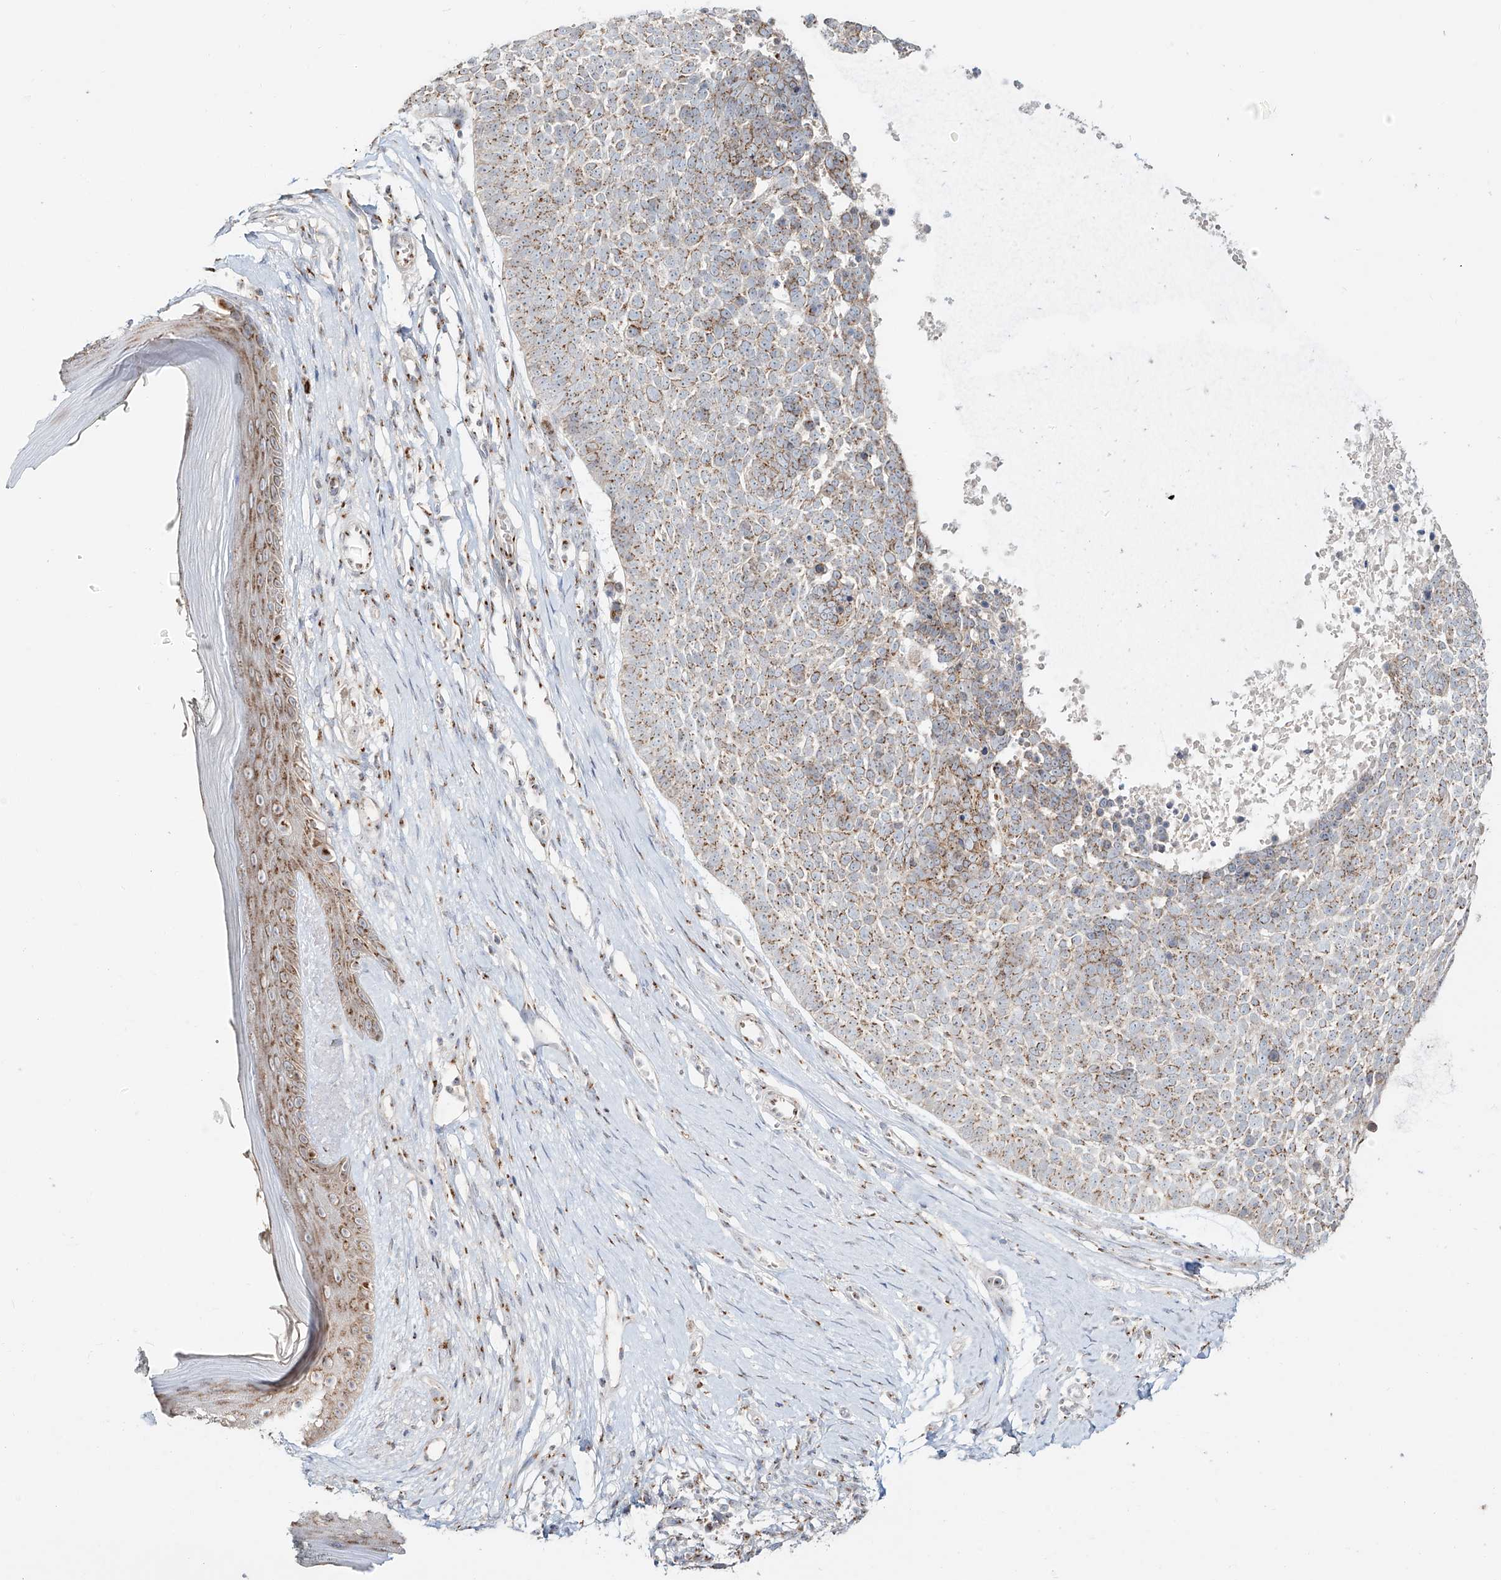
{"staining": {"intensity": "moderate", "quantity": ">75%", "location": "cytoplasmic/membranous"}, "tissue": "skin cancer", "cell_type": "Tumor cells", "image_type": "cancer", "snomed": [{"axis": "morphology", "description": "Basal cell carcinoma"}, {"axis": "topography", "description": "Skin"}], "caption": "Immunohistochemistry (IHC) image of basal cell carcinoma (skin) stained for a protein (brown), which reveals medium levels of moderate cytoplasmic/membranous positivity in about >75% of tumor cells.", "gene": "BSDC1", "patient": {"sex": "female", "age": 81}}